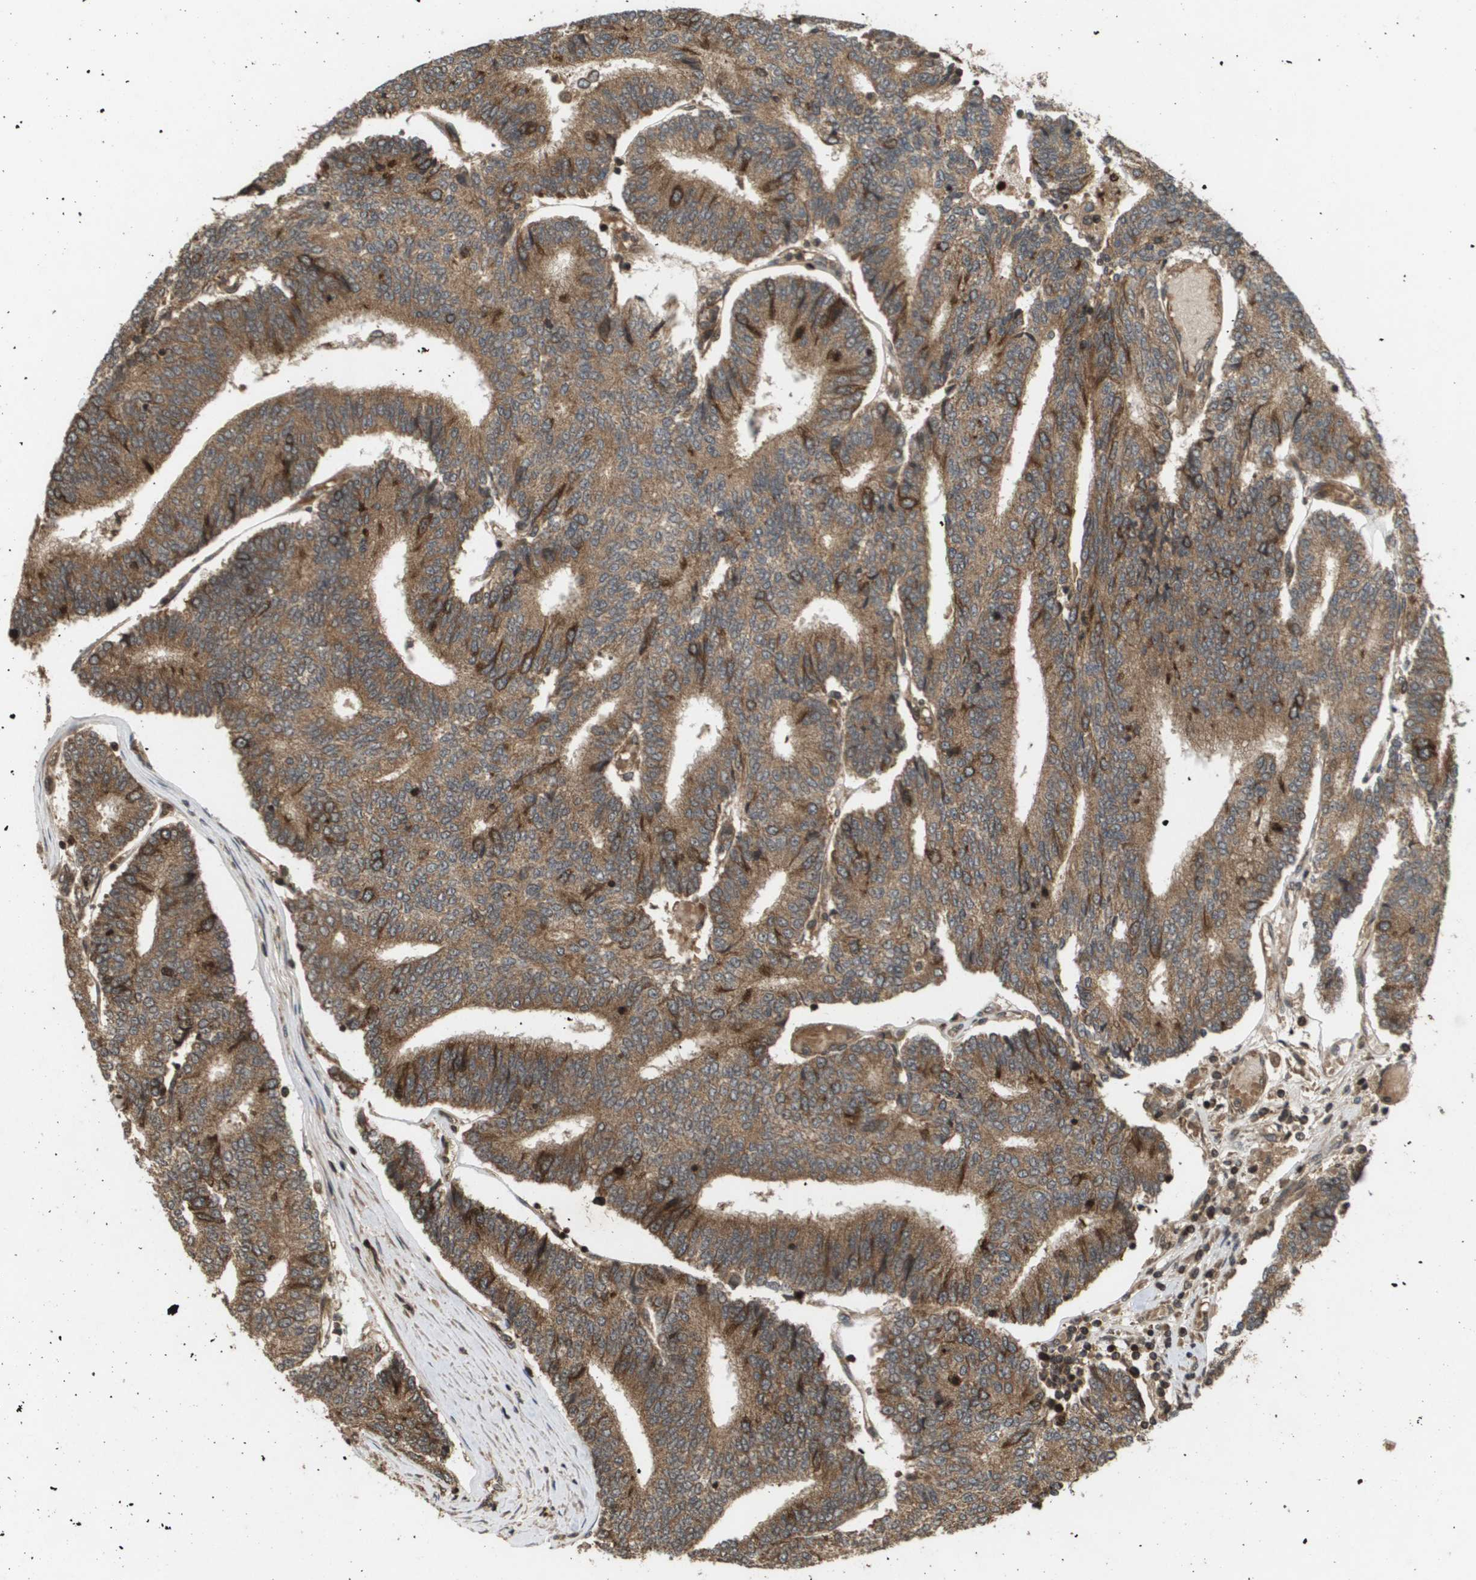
{"staining": {"intensity": "strong", "quantity": ">75%", "location": "cytoplasmic/membranous"}, "tissue": "prostate cancer", "cell_type": "Tumor cells", "image_type": "cancer", "snomed": [{"axis": "morphology", "description": "Normal tissue, NOS"}, {"axis": "morphology", "description": "Adenocarcinoma, High grade"}, {"axis": "topography", "description": "Prostate"}, {"axis": "topography", "description": "Seminal veicle"}], "caption": "Tumor cells demonstrate high levels of strong cytoplasmic/membranous expression in approximately >75% of cells in human prostate cancer (high-grade adenocarcinoma).", "gene": "KIF11", "patient": {"sex": "male", "age": 55}}